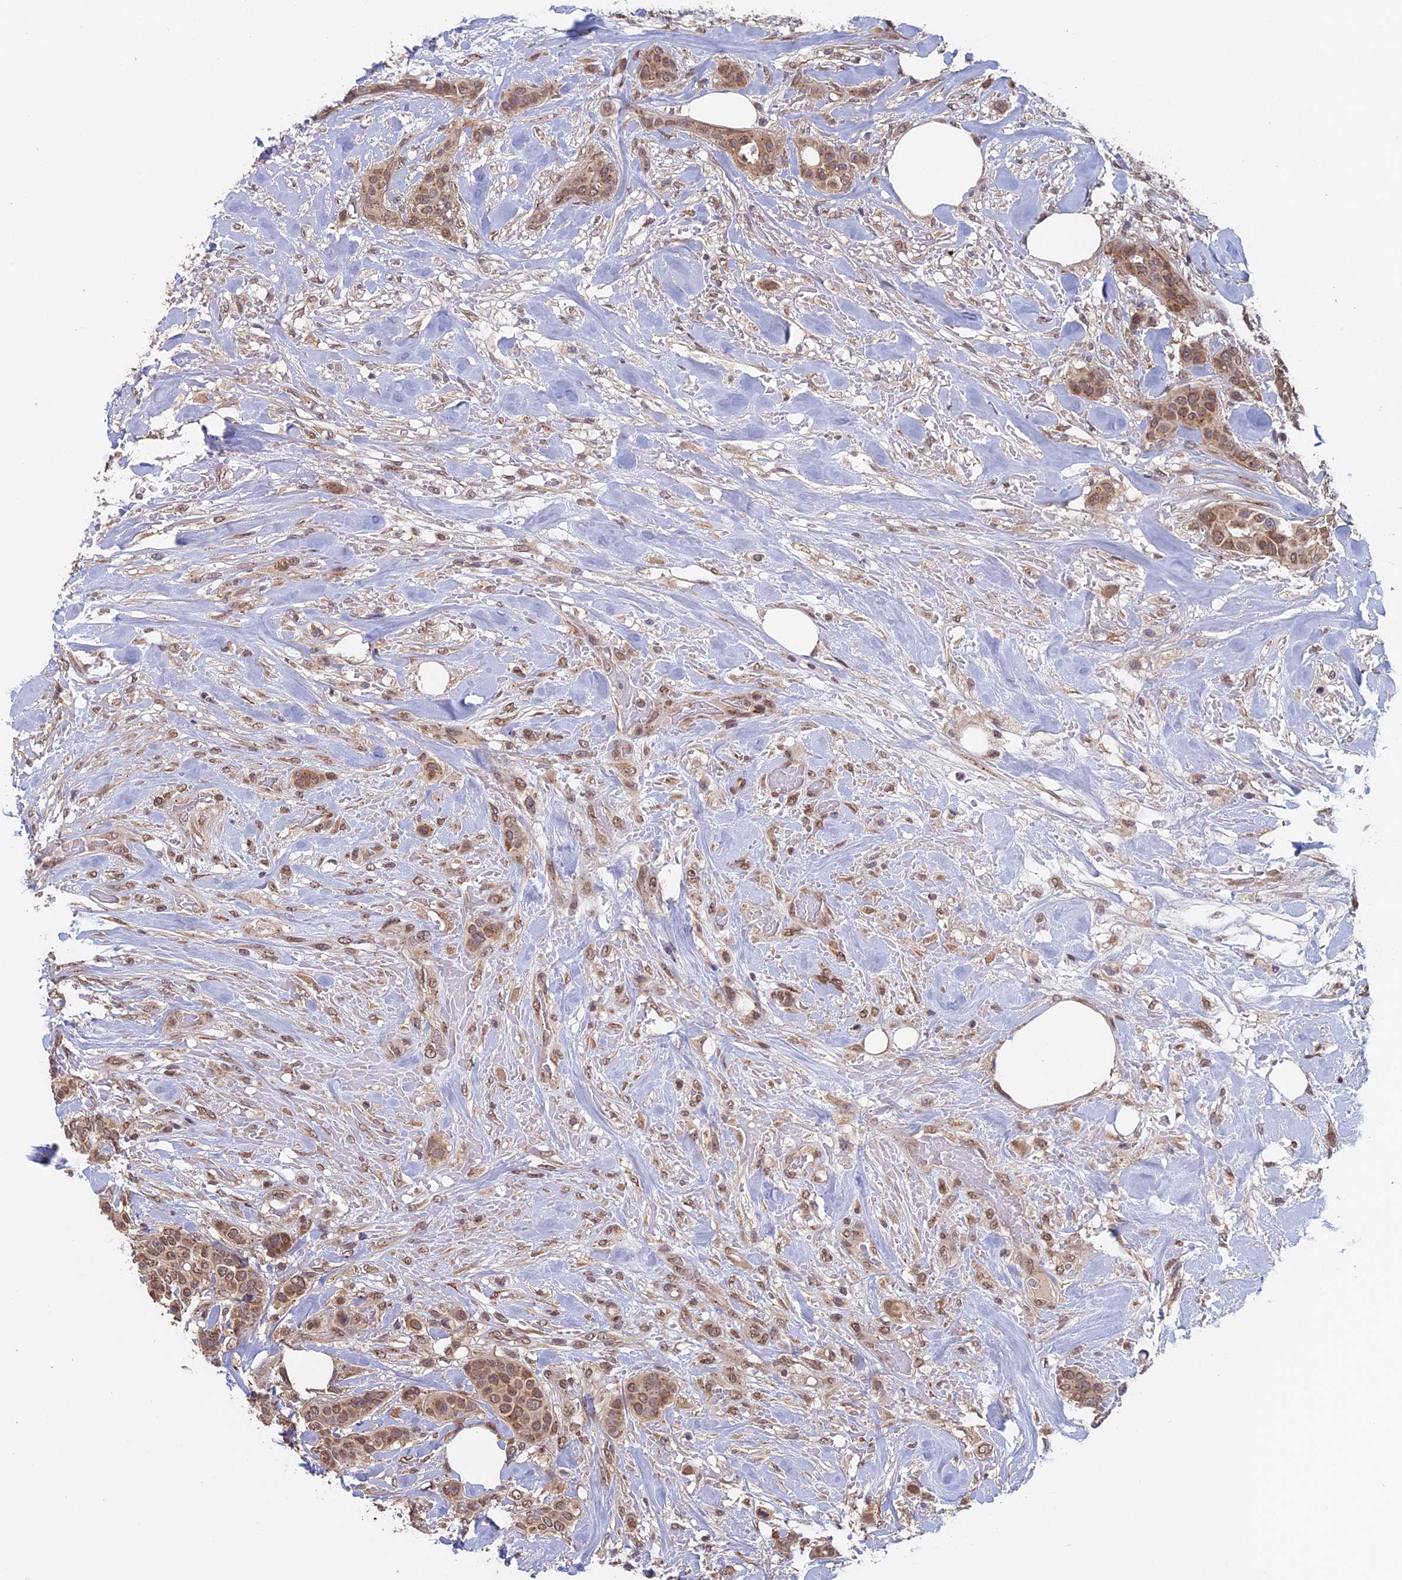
{"staining": {"intensity": "moderate", "quantity": ">75%", "location": "cytoplasmic/membranous,nuclear"}, "tissue": "breast cancer", "cell_type": "Tumor cells", "image_type": "cancer", "snomed": [{"axis": "morphology", "description": "Lobular carcinoma"}, {"axis": "topography", "description": "Breast"}], "caption": "IHC histopathology image of human breast cancer stained for a protein (brown), which displays medium levels of moderate cytoplasmic/membranous and nuclear positivity in about >75% of tumor cells.", "gene": "PIGQ", "patient": {"sex": "female", "age": 51}}